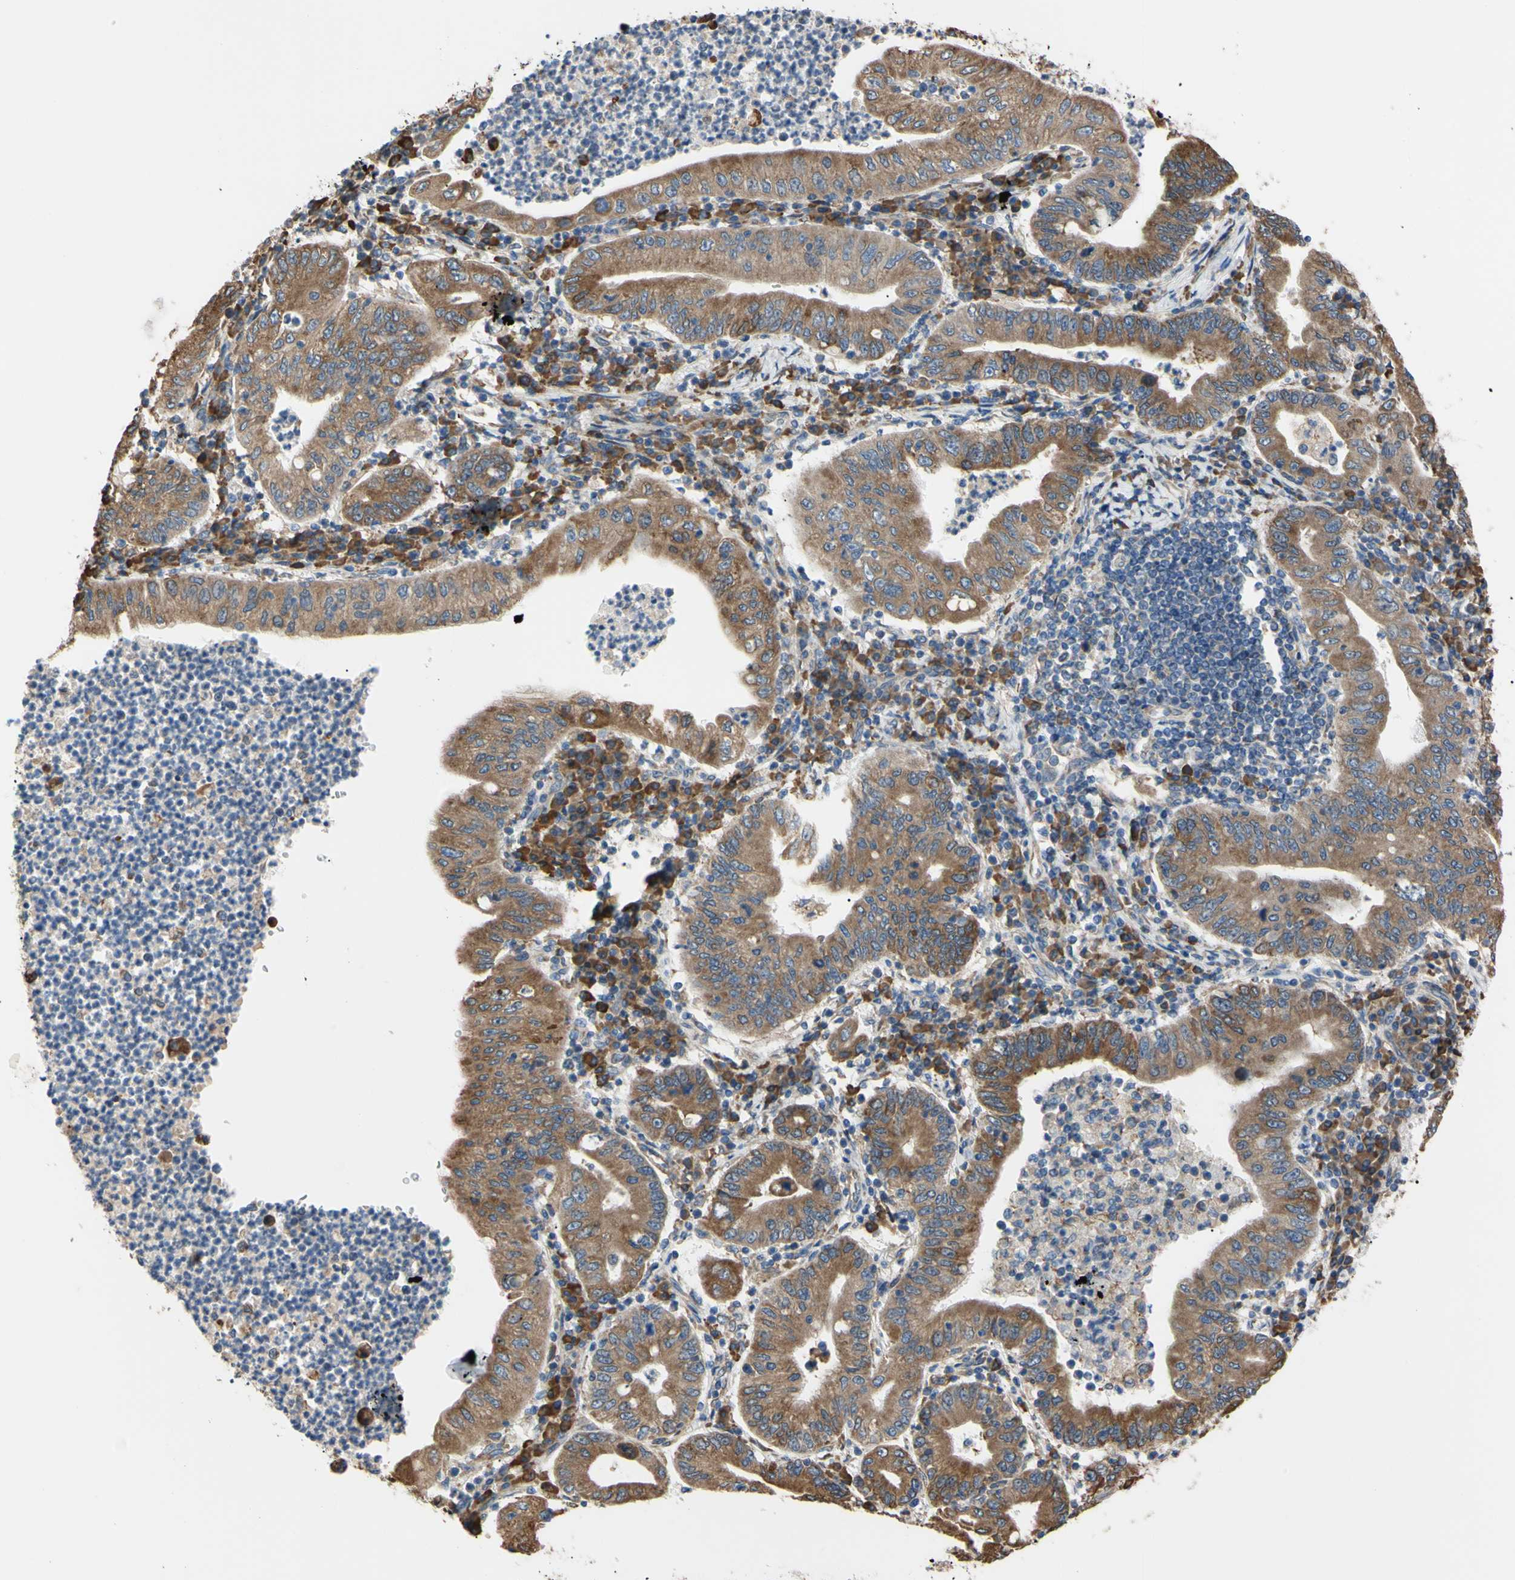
{"staining": {"intensity": "moderate", "quantity": ">75%", "location": "cytoplasmic/membranous"}, "tissue": "stomach cancer", "cell_type": "Tumor cells", "image_type": "cancer", "snomed": [{"axis": "morphology", "description": "Normal tissue, NOS"}, {"axis": "morphology", "description": "Adenocarcinoma, NOS"}, {"axis": "topography", "description": "Esophagus"}, {"axis": "topography", "description": "Stomach, upper"}, {"axis": "topography", "description": "Peripheral nerve tissue"}], "caption": "Immunohistochemistry (IHC) histopathology image of human stomach cancer (adenocarcinoma) stained for a protein (brown), which shows medium levels of moderate cytoplasmic/membranous expression in approximately >75% of tumor cells.", "gene": "BMF", "patient": {"sex": "male", "age": 62}}